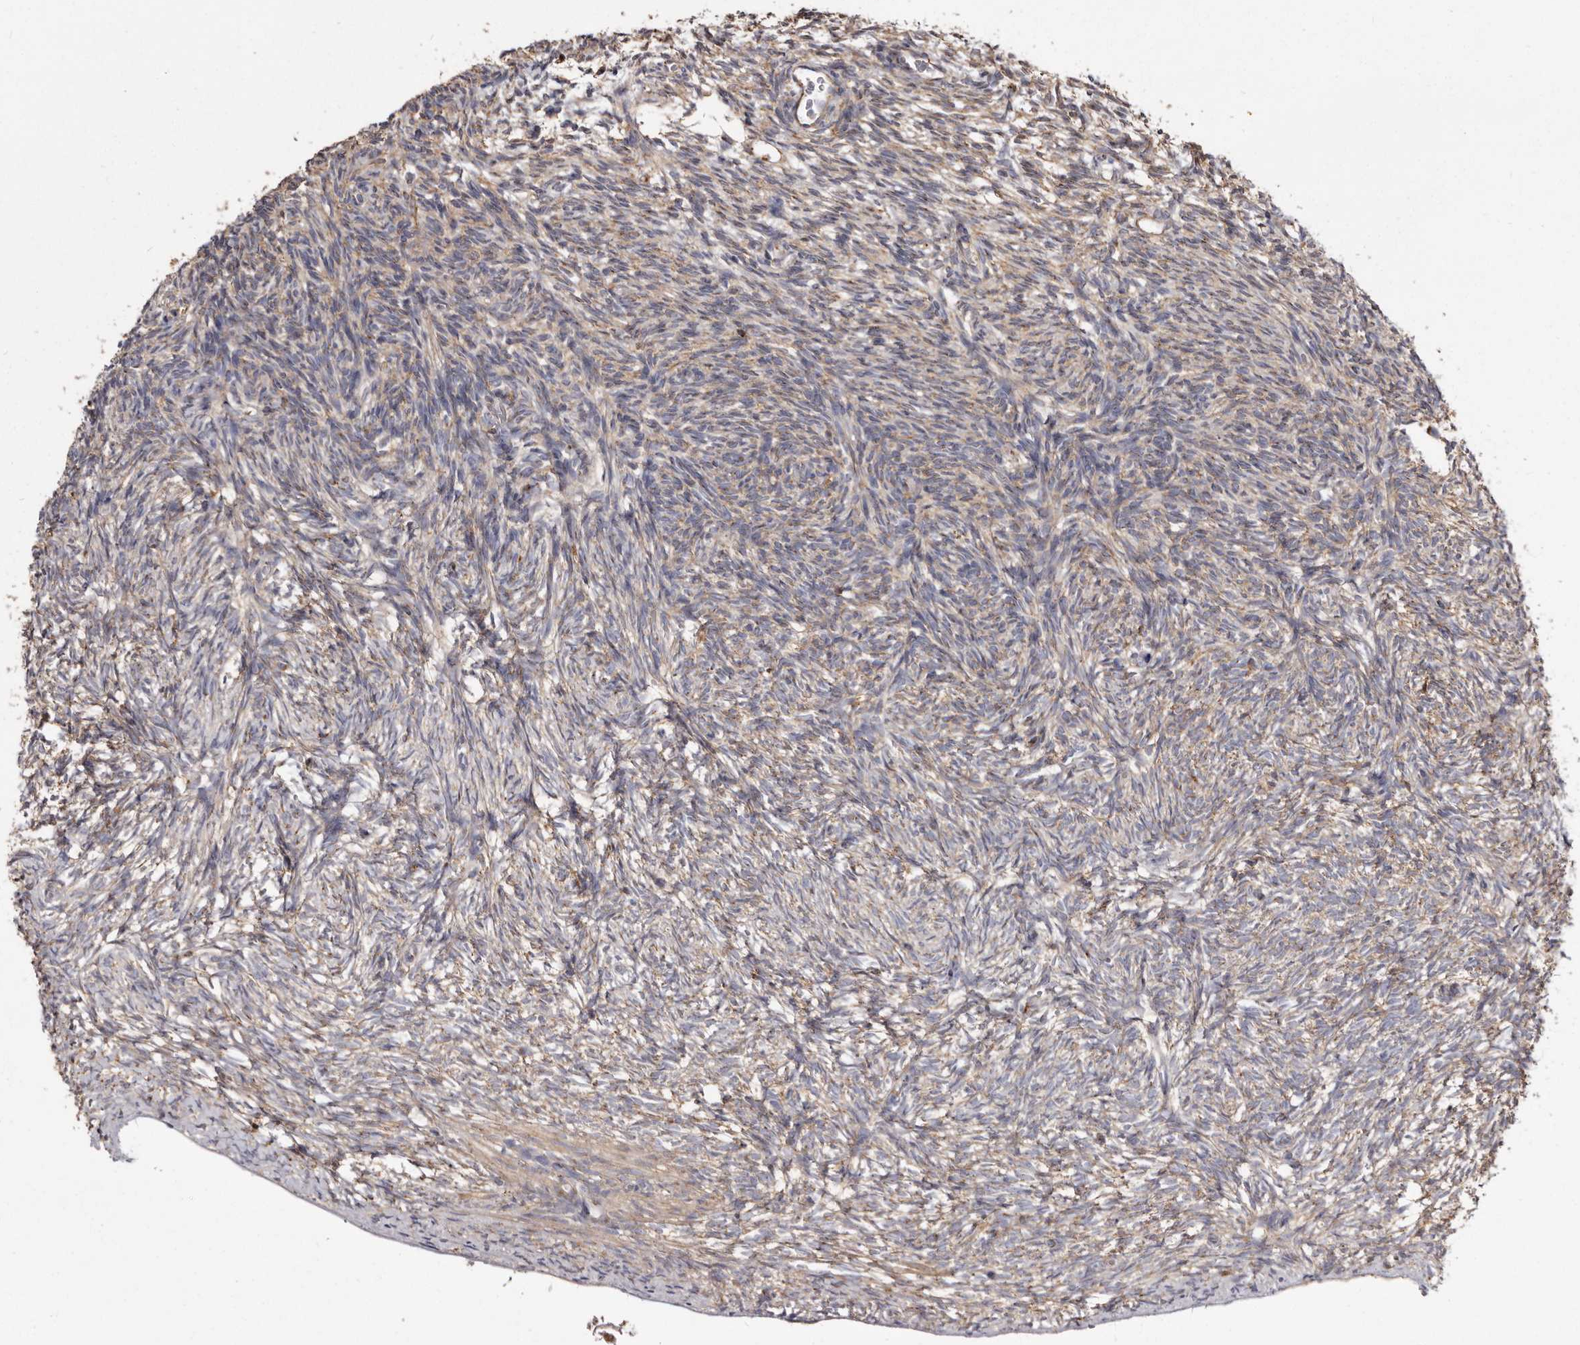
{"staining": {"intensity": "weak", "quantity": "25%-75%", "location": "cytoplasmic/membranous"}, "tissue": "ovary", "cell_type": "Ovarian stroma cells", "image_type": "normal", "snomed": [{"axis": "morphology", "description": "Normal tissue, NOS"}, {"axis": "topography", "description": "Ovary"}], "caption": "Immunohistochemical staining of benign ovary shows low levels of weak cytoplasmic/membranous expression in approximately 25%-75% of ovarian stroma cells.", "gene": "TPD52", "patient": {"sex": "female", "age": 34}}